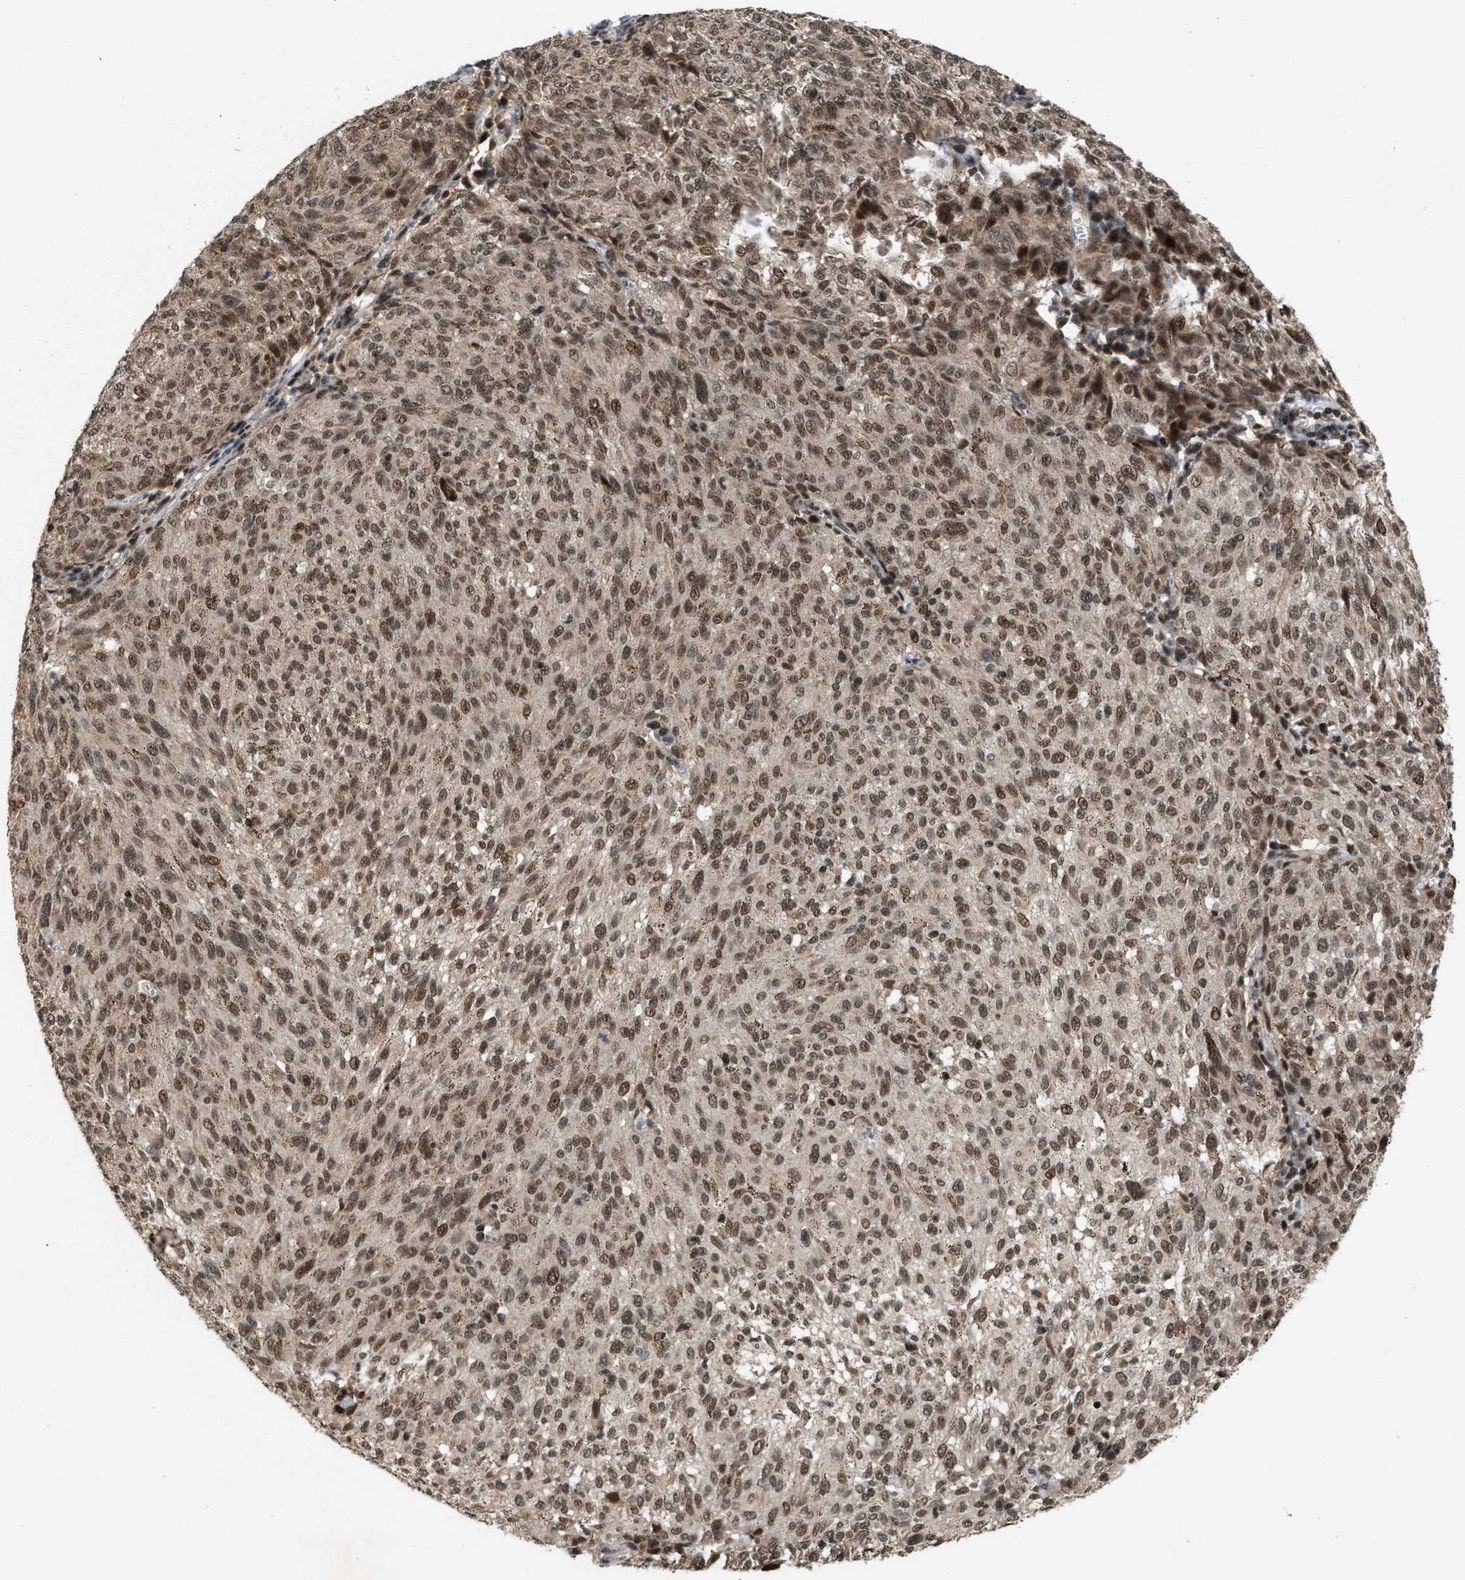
{"staining": {"intensity": "moderate", "quantity": ">75%", "location": "nuclear"}, "tissue": "melanoma", "cell_type": "Tumor cells", "image_type": "cancer", "snomed": [{"axis": "morphology", "description": "Malignant melanoma, NOS"}, {"axis": "topography", "description": "Skin"}], "caption": "Protein staining of melanoma tissue shows moderate nuclear staining in about >75% of tumor cells.", "gene": "C9orf78", "patient": {"sex": "female", "age": 72}}